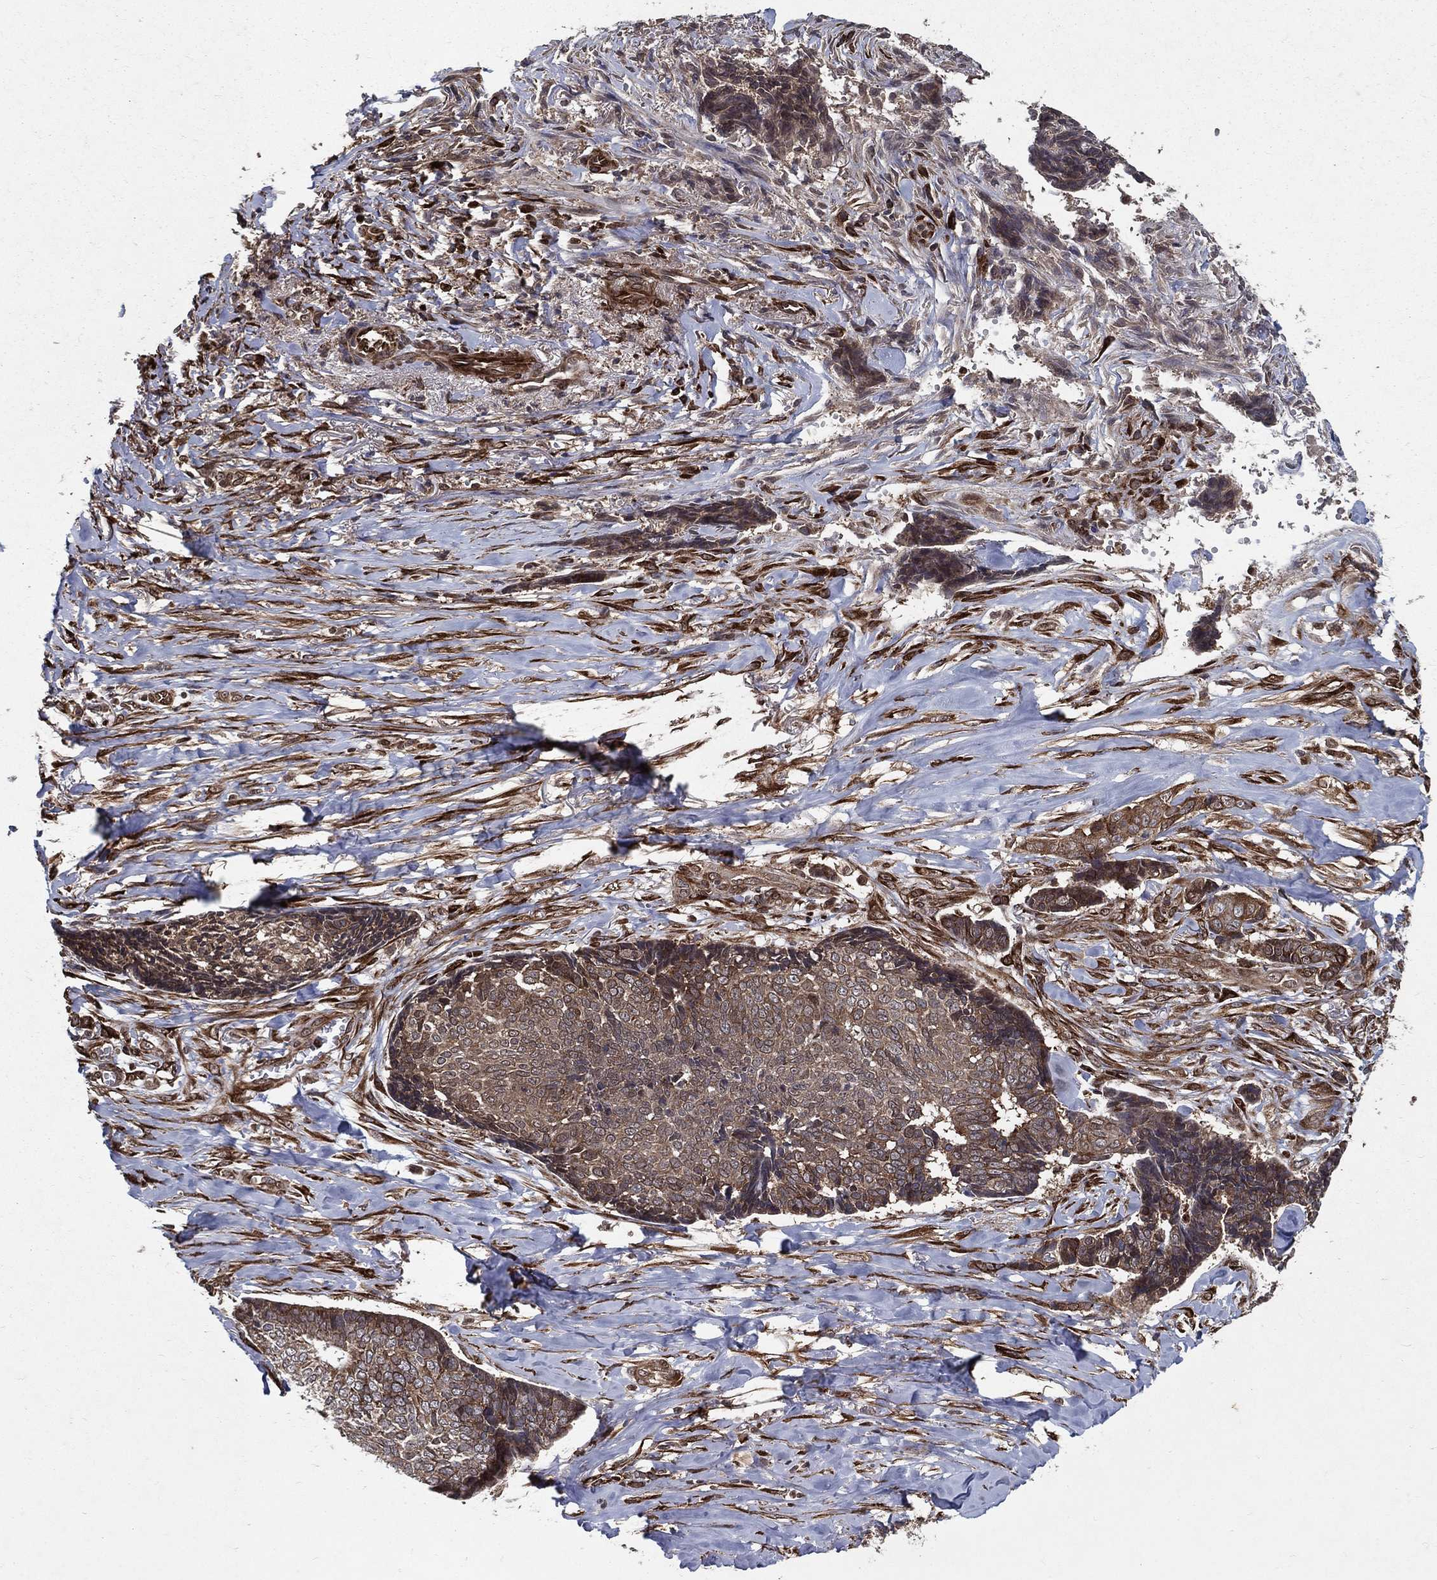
{"staining": {"intensity": "weak", "quantity": ">75%", "location": "nuclear"}, "tissue": "skin cancer", "cell_type": "Tumor cells", "image_type": "cancer", "snomed": [{"axis": "morphology", "description": "Basal cell carcinoma"}, {"axis": "topography", "description": "Skin"}], "caption": "An immunohistochemistry histopathology image of tumor tissue is shown. Protein staining in brown labels weak nuclear positivity in basal cell carcinoma (skin) within tumor cells.", "gene": "CERS2", "patient": {"sex": "male", "age": 86}}